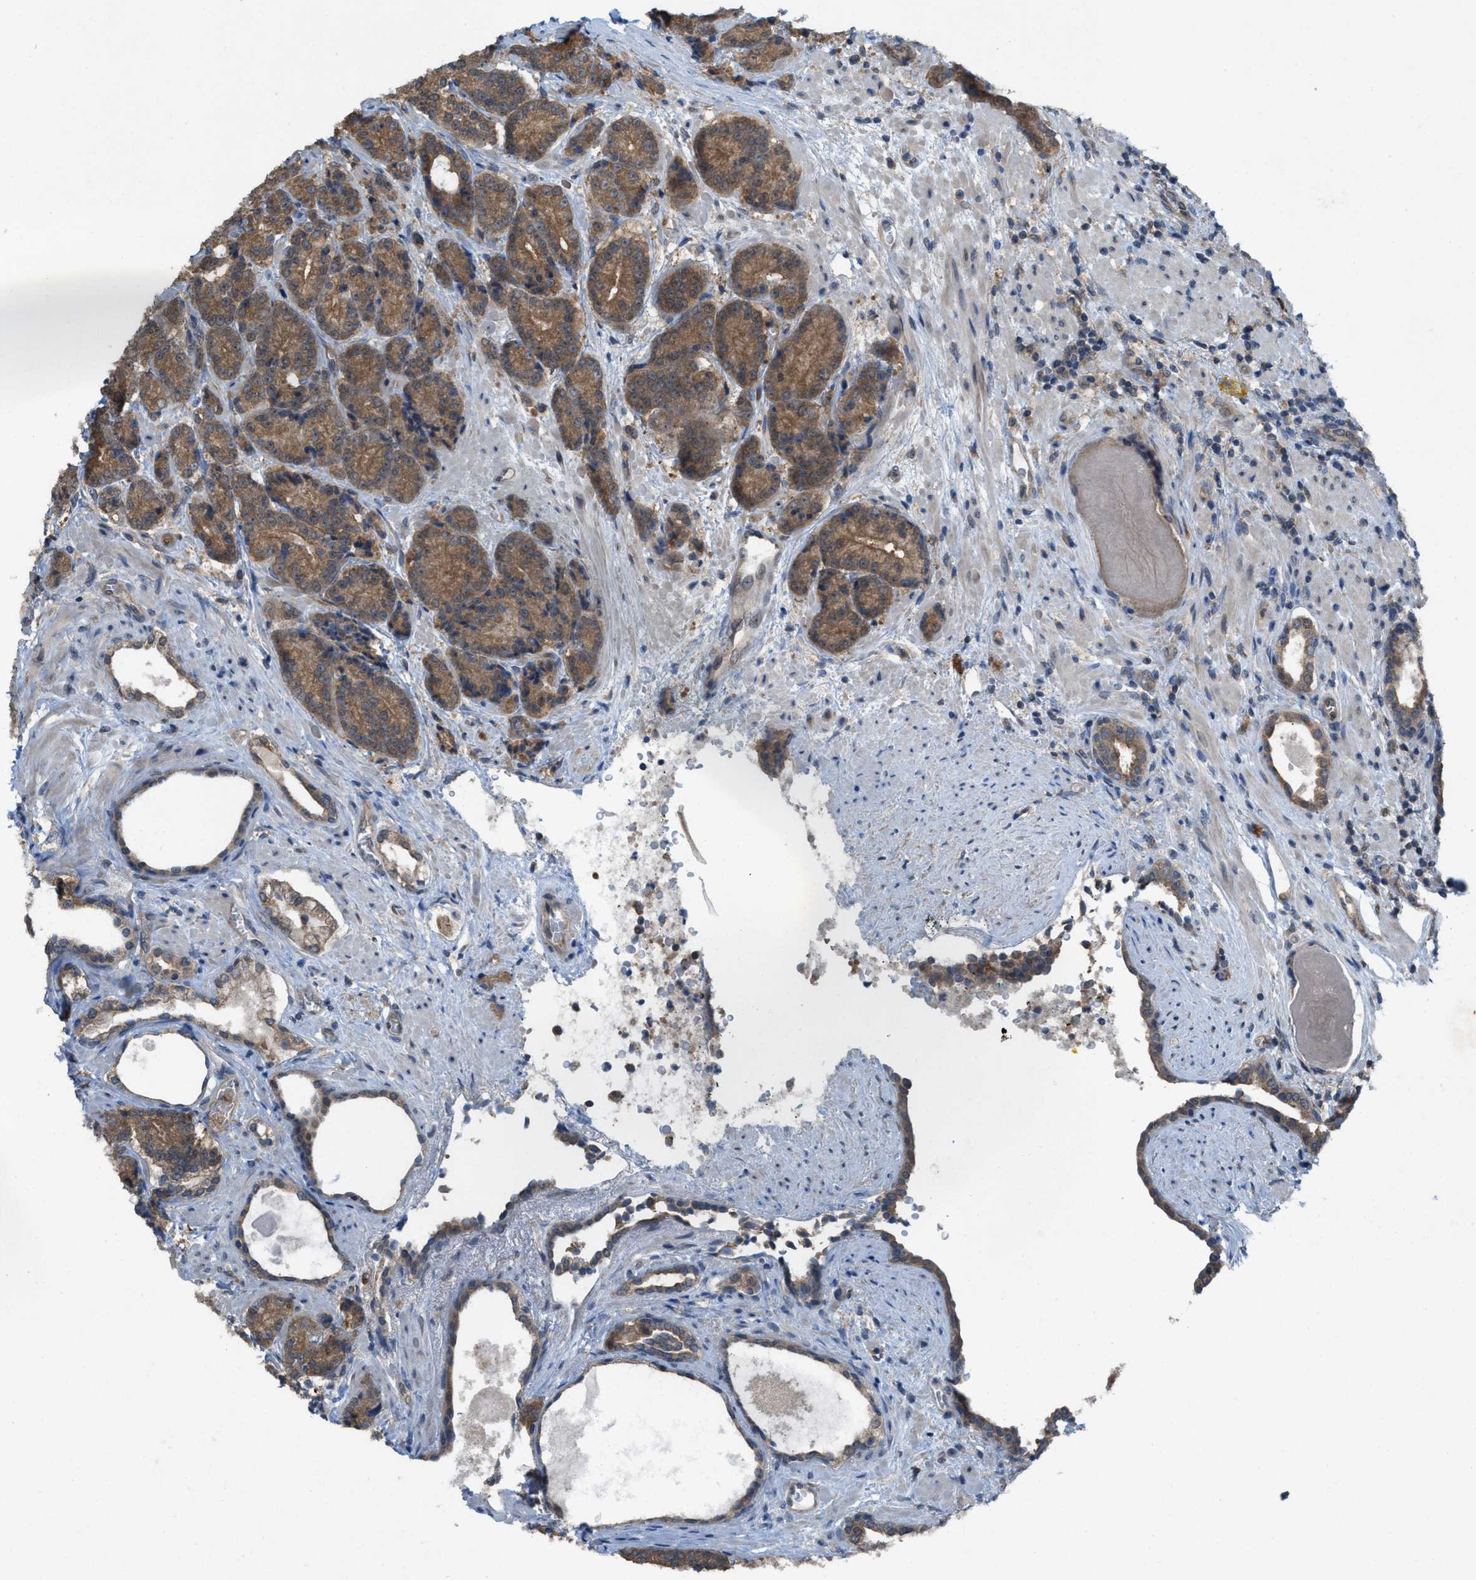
{"staining": {"intensity": "moderate", "quantity": ">75%", "location": "cytoplasmic/membranous"}, "tissue": "prostate cancer", "cell_type": "Tumor cells", "image_type": "cancer", "snomed": [{"axis": "morphology", "description": "Adenocarcinoma, High grade"}, {"axis": "topography", "description": "Prostate"}], "caption": "A brown stain labels moderate cytoplasmic/membranous expression of a protein in human prostate high-grade adenocarcinoma tumor cells.", "gene": "PLAA", "patient": {"sex": "male", "age": 61}}